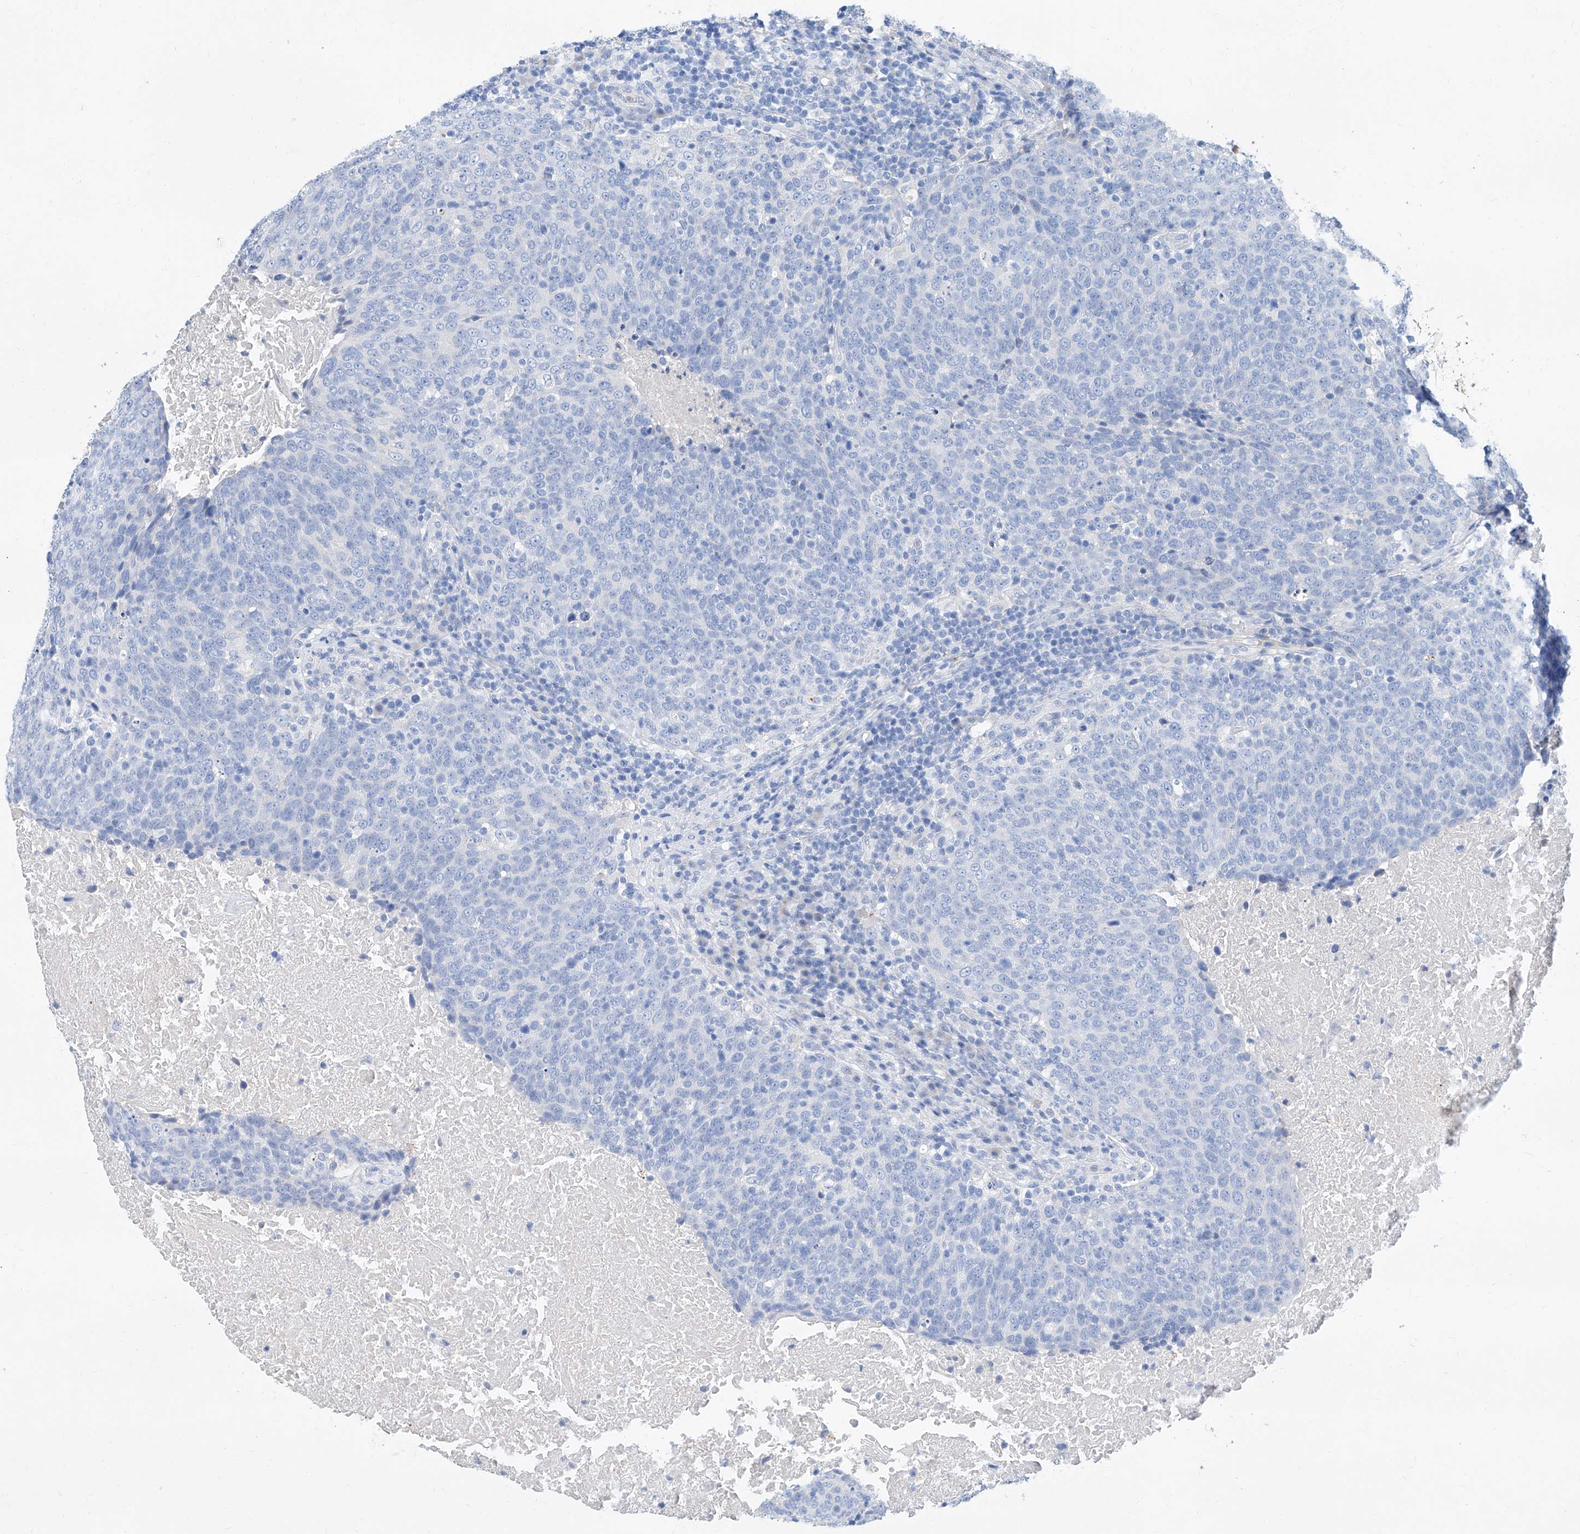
{"staining": {"intensity": "negative", "quantity": "none", "location": "none"}, "tissue": "head and neck cancer", "cell_type": "Tumor cells", "image_type": "cancer", "snomed": [{"axis": "morphology", "description": "Squamous cell carcinoma, NOS"}, {"axis": "morphology", "description": "Squamous cell carcinoma, metastatic, NOS"}, {"axis": "topography", "description": "Lymph node"}, {"axis": "topography", "description": "Head-Neck"}], "caption": "IHC histopathology image of head and neck metastatic squamous cell carcinoma stained for a protein (brown), which reveals no staining in tumor cells.", "gene": "SLC25A29", "patient": {"sex": "male", "age": 62}}